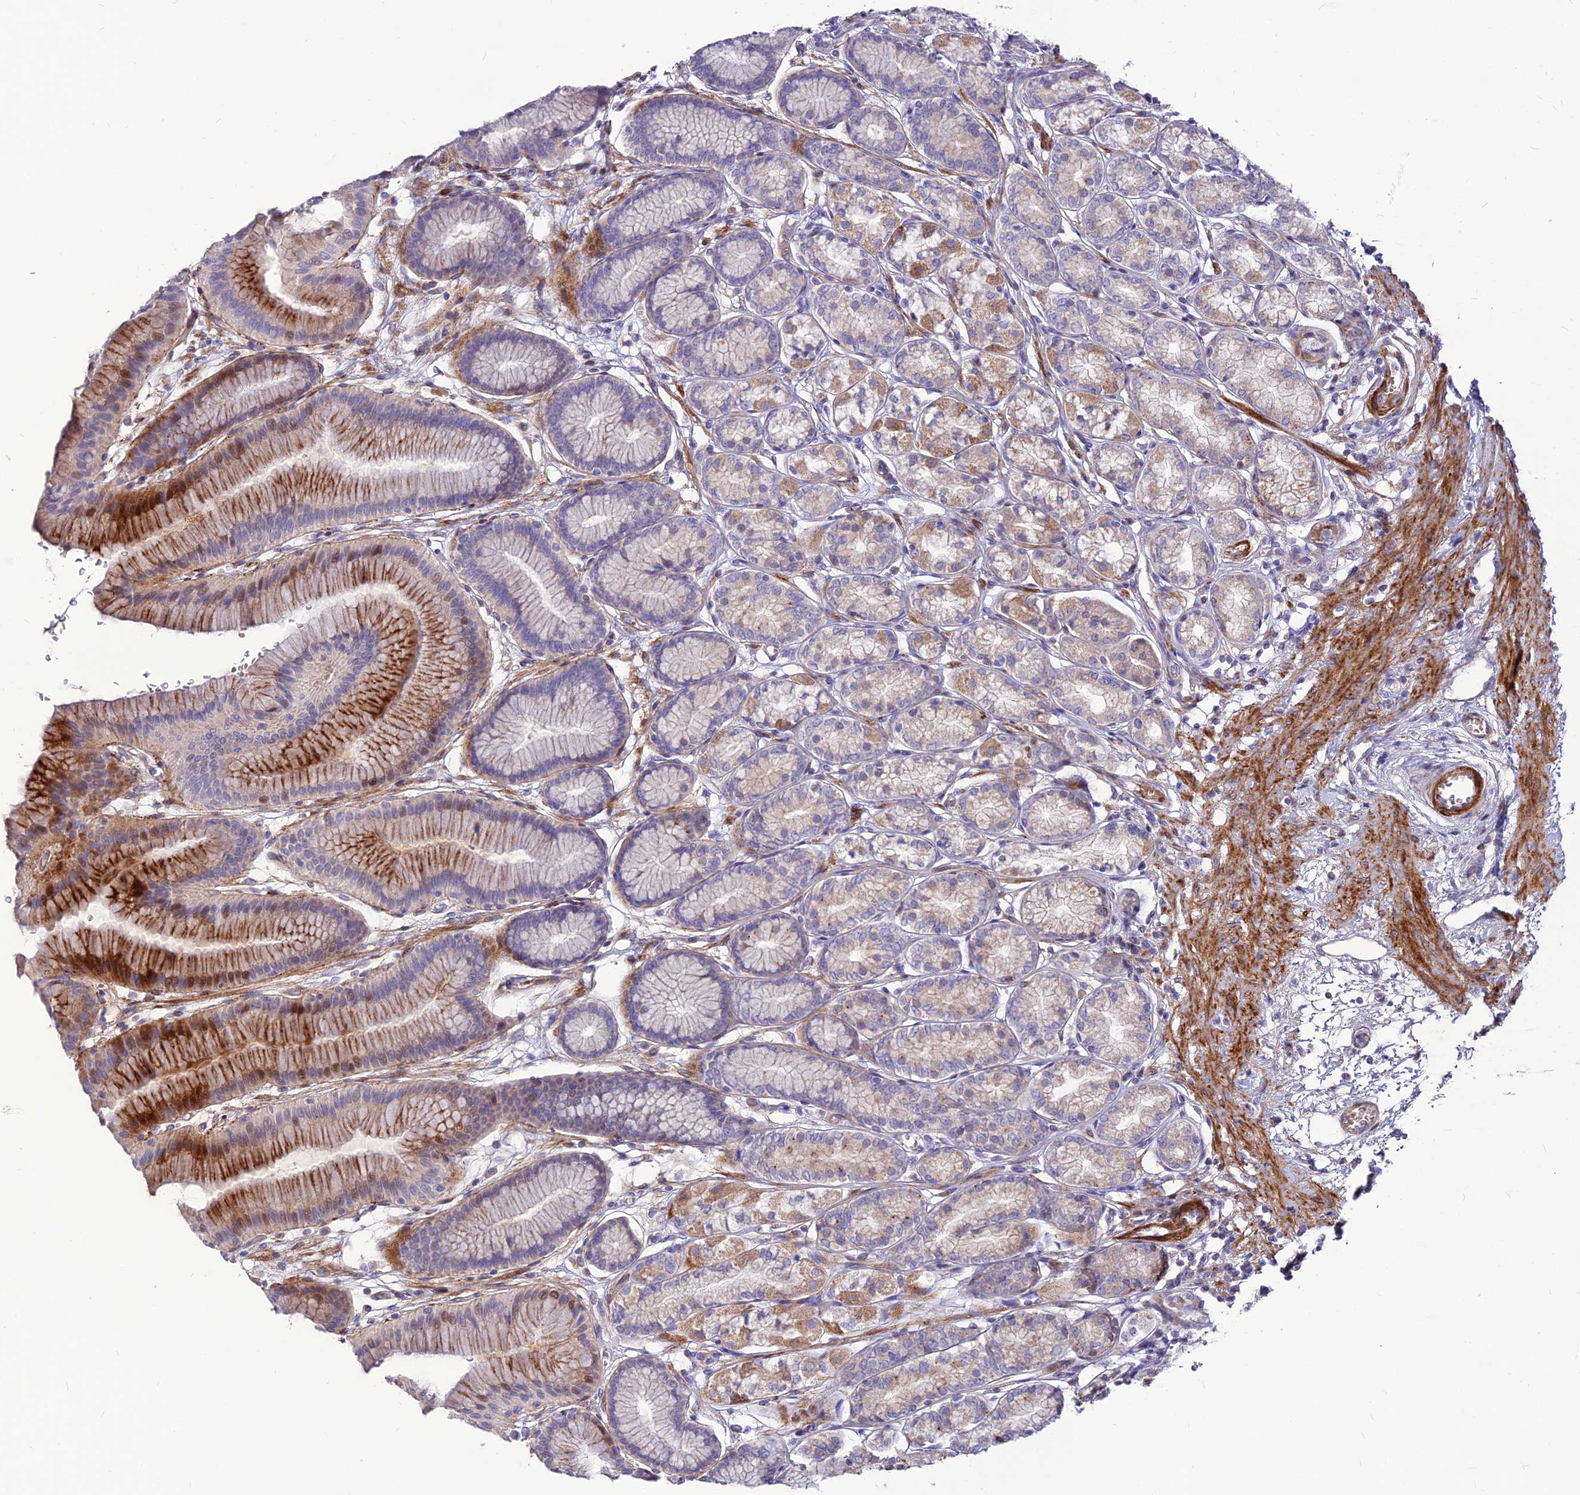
{"staining": {"intensity": "strong", "quantity": "25%-75%", "location": "cytoplasmic/membranous,nuclear"}, "tissue": "stomach", "cell_type": "Glandular cells", "image_type": "normal", "snomed": [{"axis": "morphology", "description": "Normal tissue, NOS"}, {"axis": "morphology", "description": "Adenocarcinoma, NOS"}, {"axis": "morphology", "description": "Adenocarcinoma, High grade"}, {"axis": "topography", "description": "Stomach, upper"}, {"axis": "topography", "description": "Stomach"}], "caption": "Glandular cells reveal high levels of strong cytoplasmic/membranous,nuclear staining in approximately 25%-75% of cells in normal human stomach. (IHC, brightfield microscopy, high magnification).", "gene": "RIMOC1", "patient": {"sex": "female", "age": 65}}